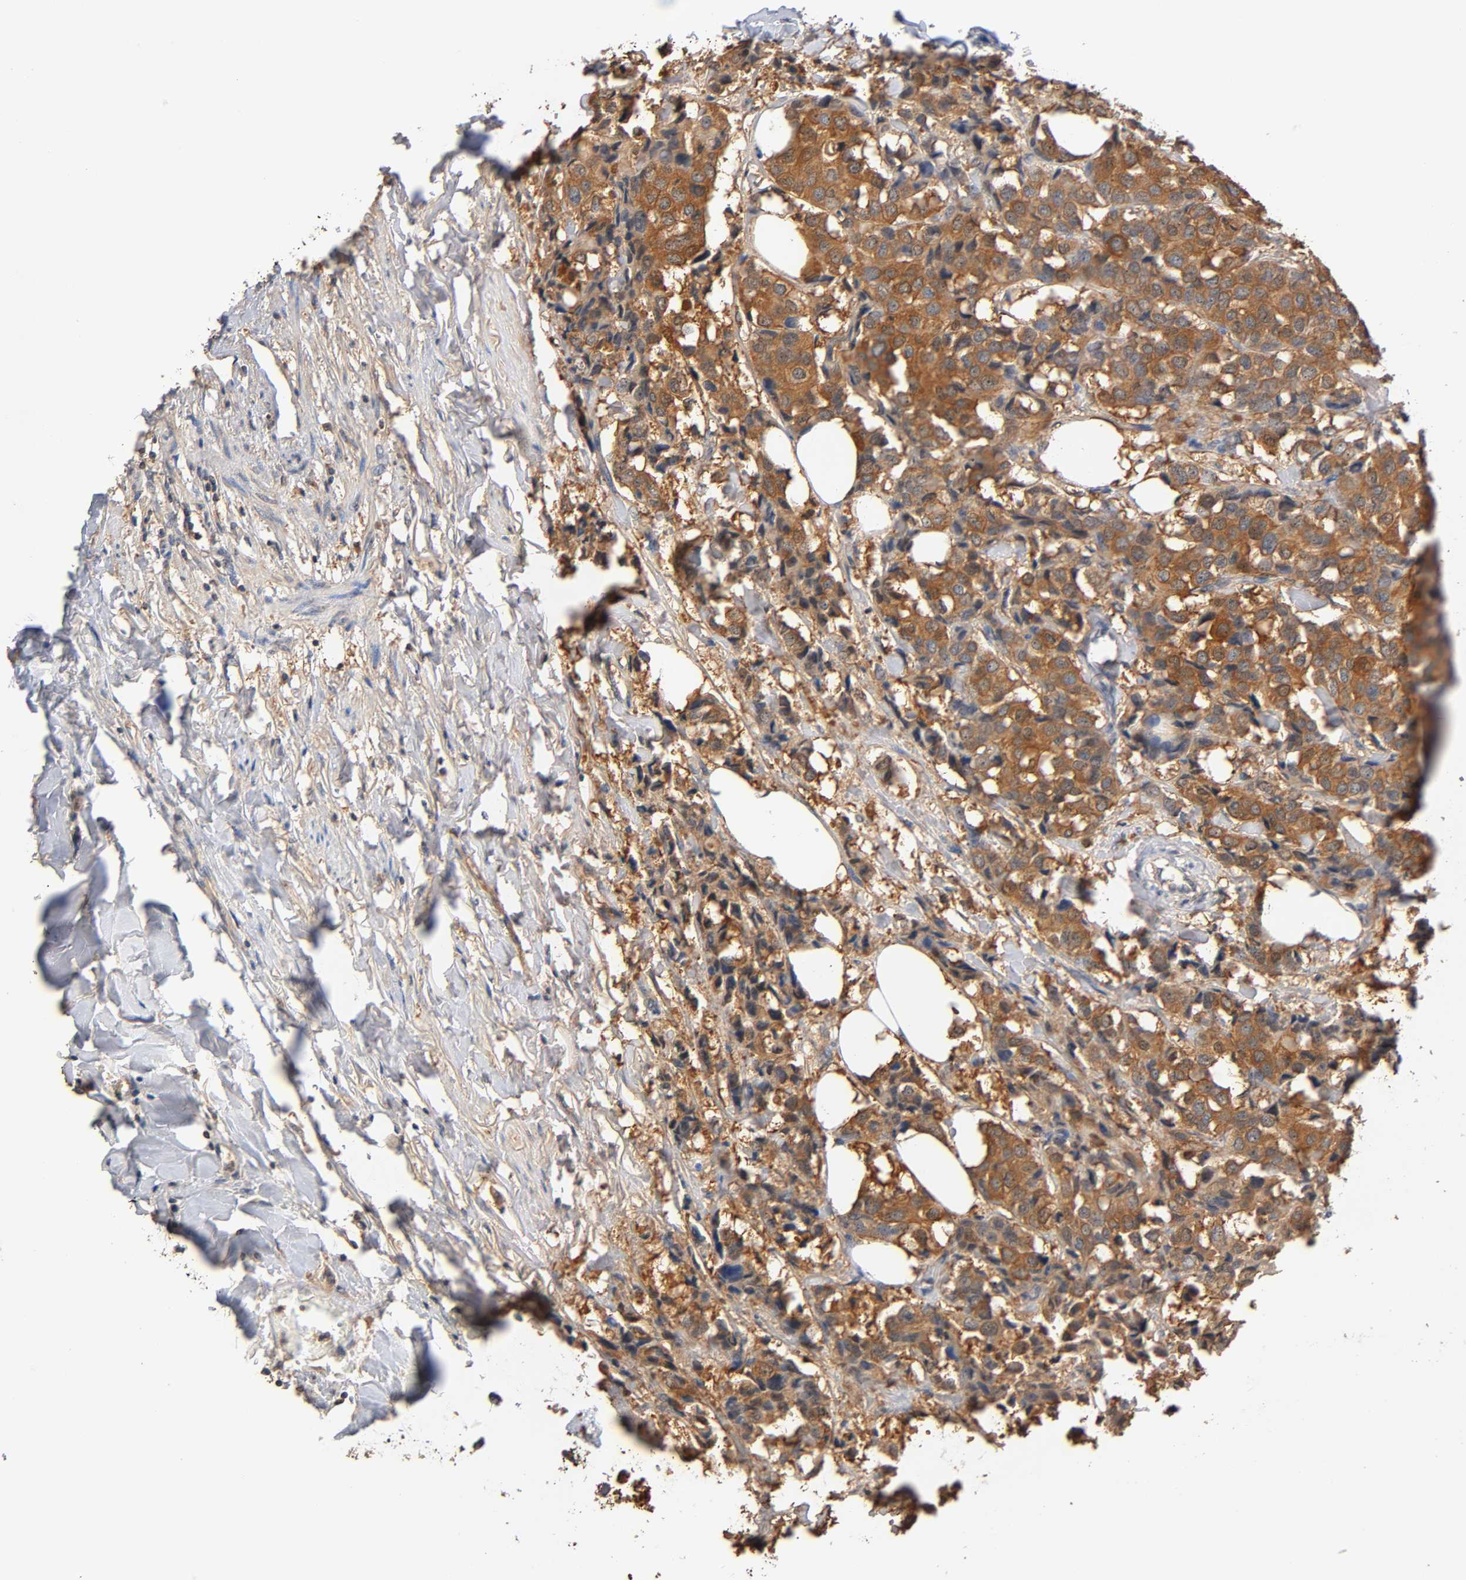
{"staining": {"intensity": "moderate", "quantity": ">75%", "location": "cytoplasmic/membranous"}, "tissue": "breast cancer", "cell_type": "Tumor cells", "image_type": "cancer", "snomed": [{"axis": "morphology", "description": "Duct carcinoma"}, {"axis": "topography", "description": "Breast"}], "caption": "Immunohistochemistry (IHC) (DAB (3,3'-diaminobenzidine)) staining of invasive ductal carcinoma (breast) demonstrates moderate cytoplasmic/membranous protein expression in about >75% of tumor cells.", "gene": "ALDOA", "patient": {"sex": "female", "age": 80}}